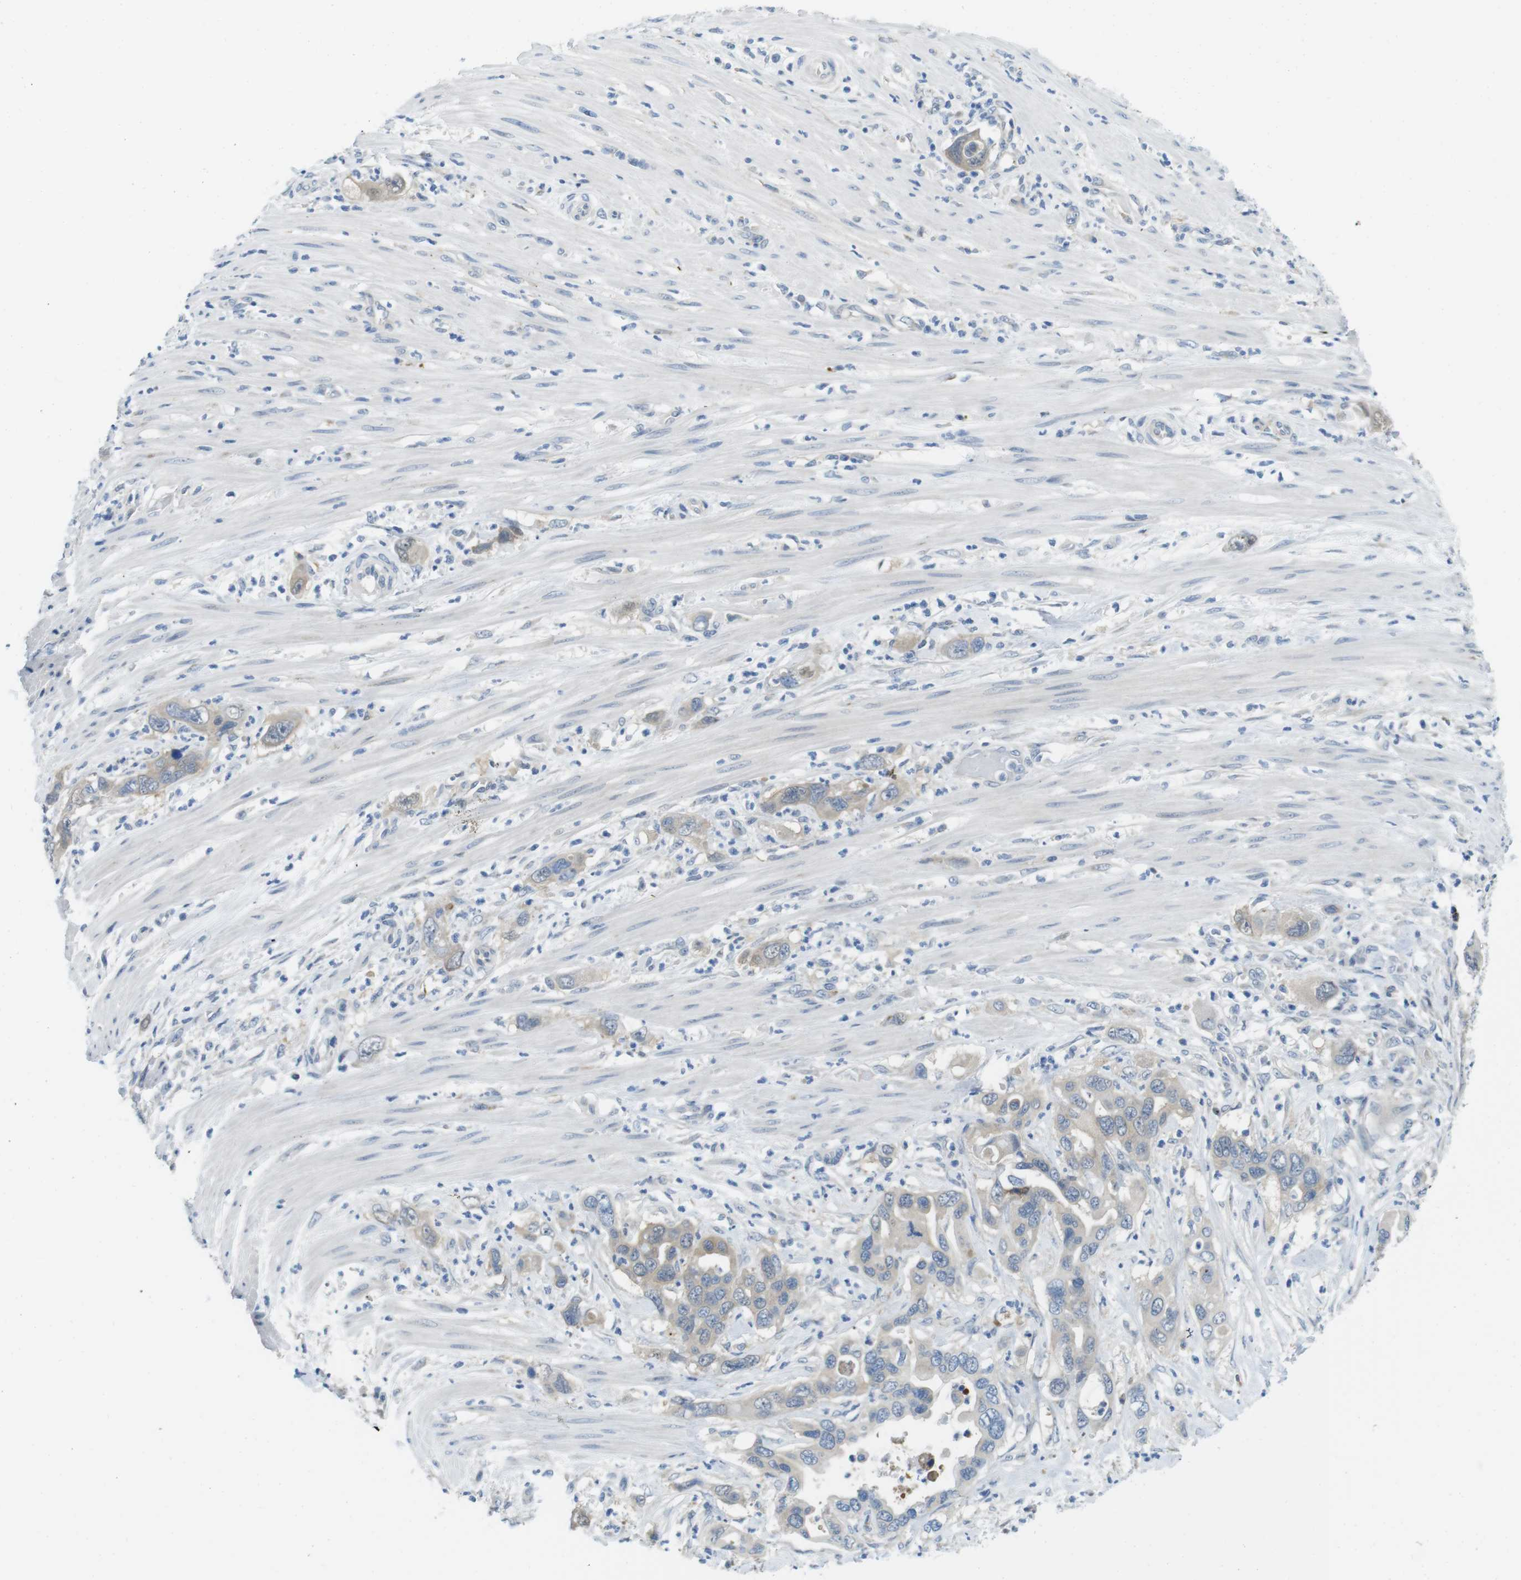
{"staining": {"intensity": "weak", "quantity": "25%-75%", "location": "cytoplasmic/membranous"}, "tissue": "pancreatic cancer", "cell_type": "Tumor cells", "image_type": "cancer", "snomed": [{"axis": "morphology", "description": "Adenocarcinoma, NOS"}, {"axis": "topography", "description": "Pancreas"}], "caption": "Weak cytoplasmic/membranous protein expression is identified in about 25%-75% of tumor cells in pancreatic cancer.", "gene": "CASP2", "patient": {"sex": "female", "age": 71}}